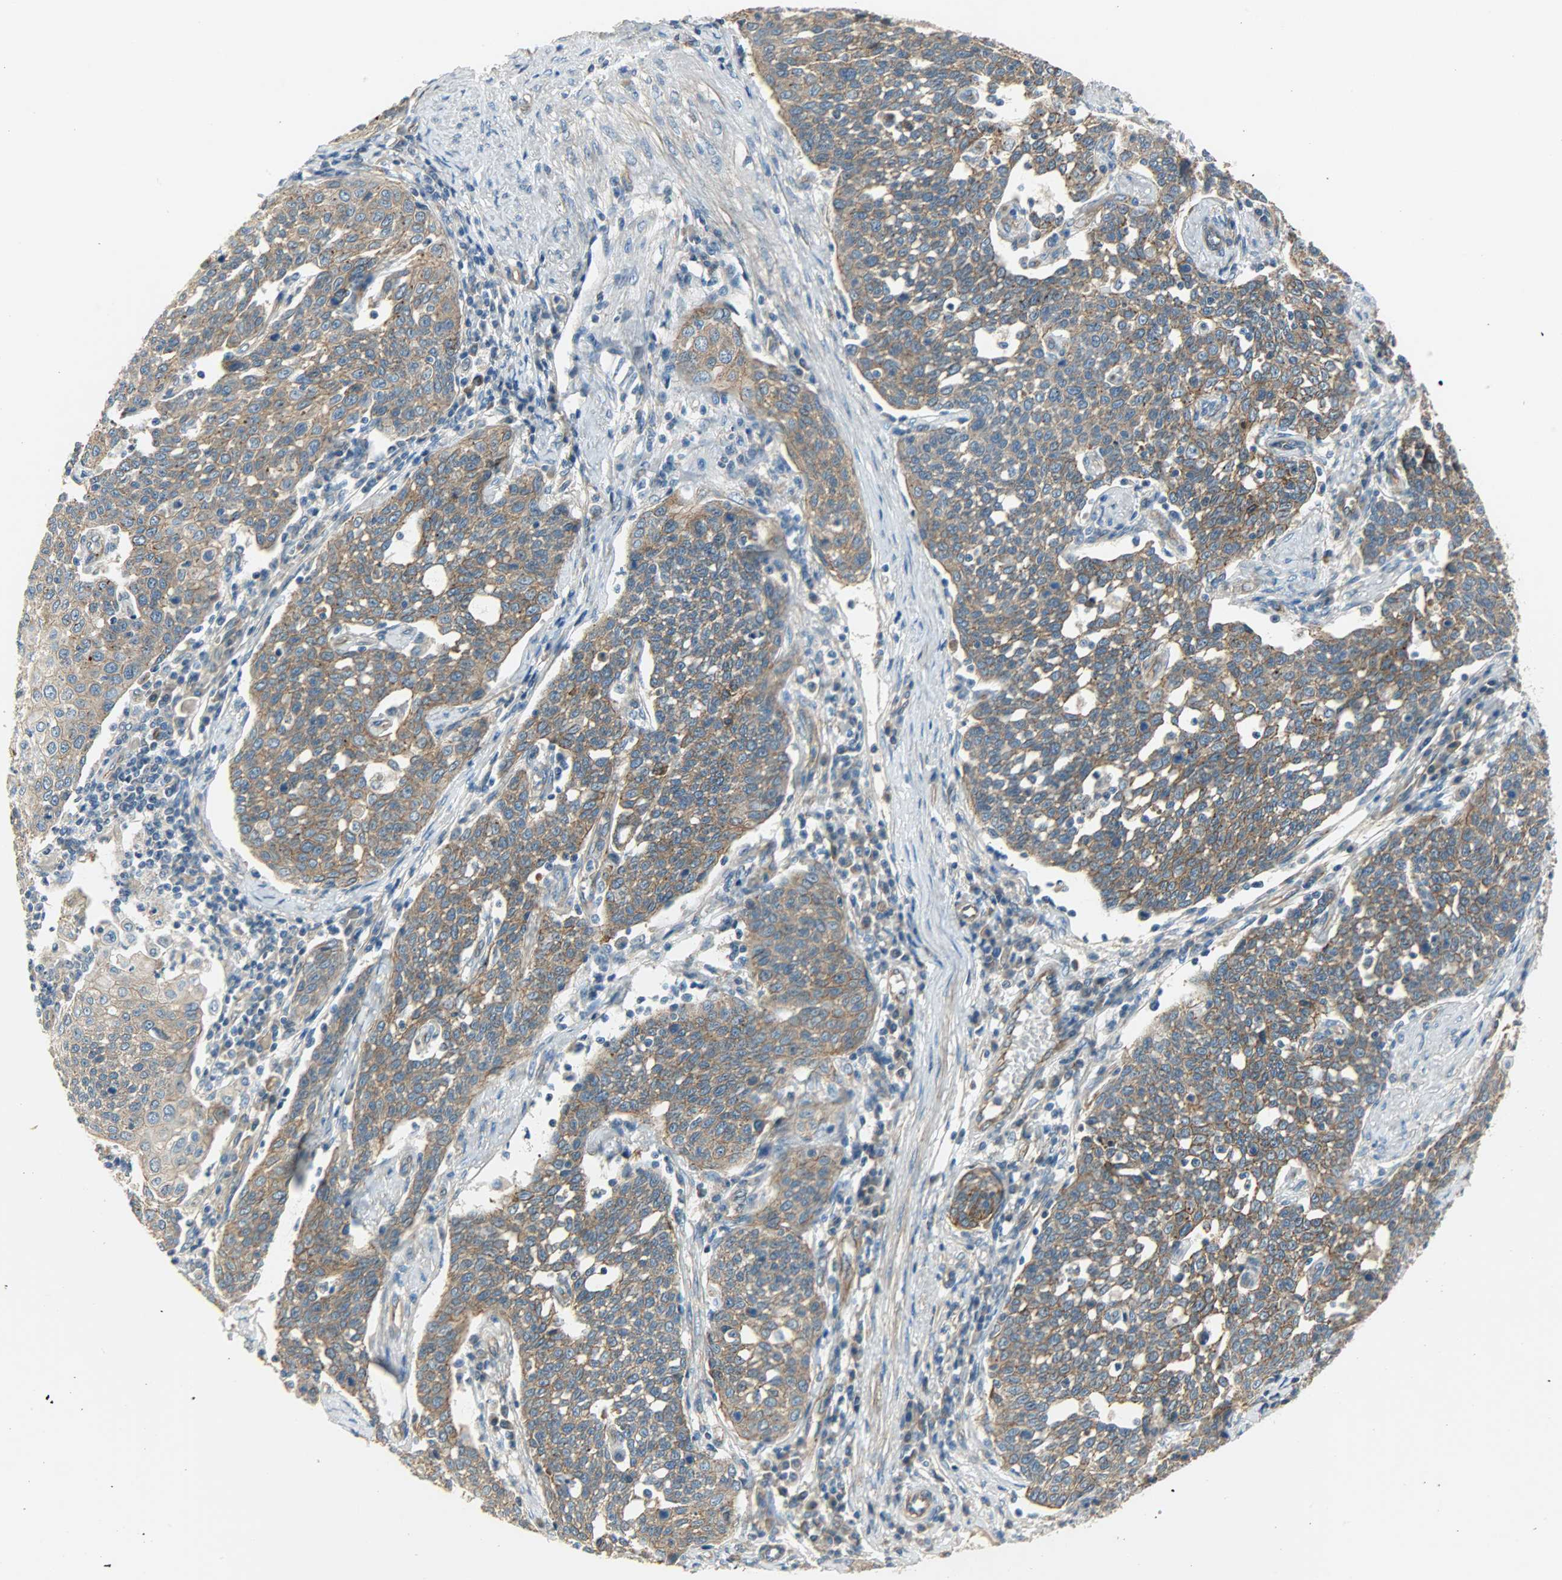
{"staining": {"intensity": "moderate", "quantity": ">75%", "location": "cytoplasmic/membranous"}, "tissue": "cervical cancer", "cell_type": "Tumor cells", "image_type": "cancer", "snomed": [{"axis": "morphology", "description": "Squamous cell carcinoma, NOS"}, {"axis": "topography", "description": "Cervix"}], "caption": "IHC micrograph of human cervical cancer (squamous cell carcinoma) stained for a protein (brown), which shows medium levels of moderate cytoplasmic/membranous positivity in about >75% of tumor cells.", "gene": "KIAA1217", "patient": {"sex": "female", "age": 34}}